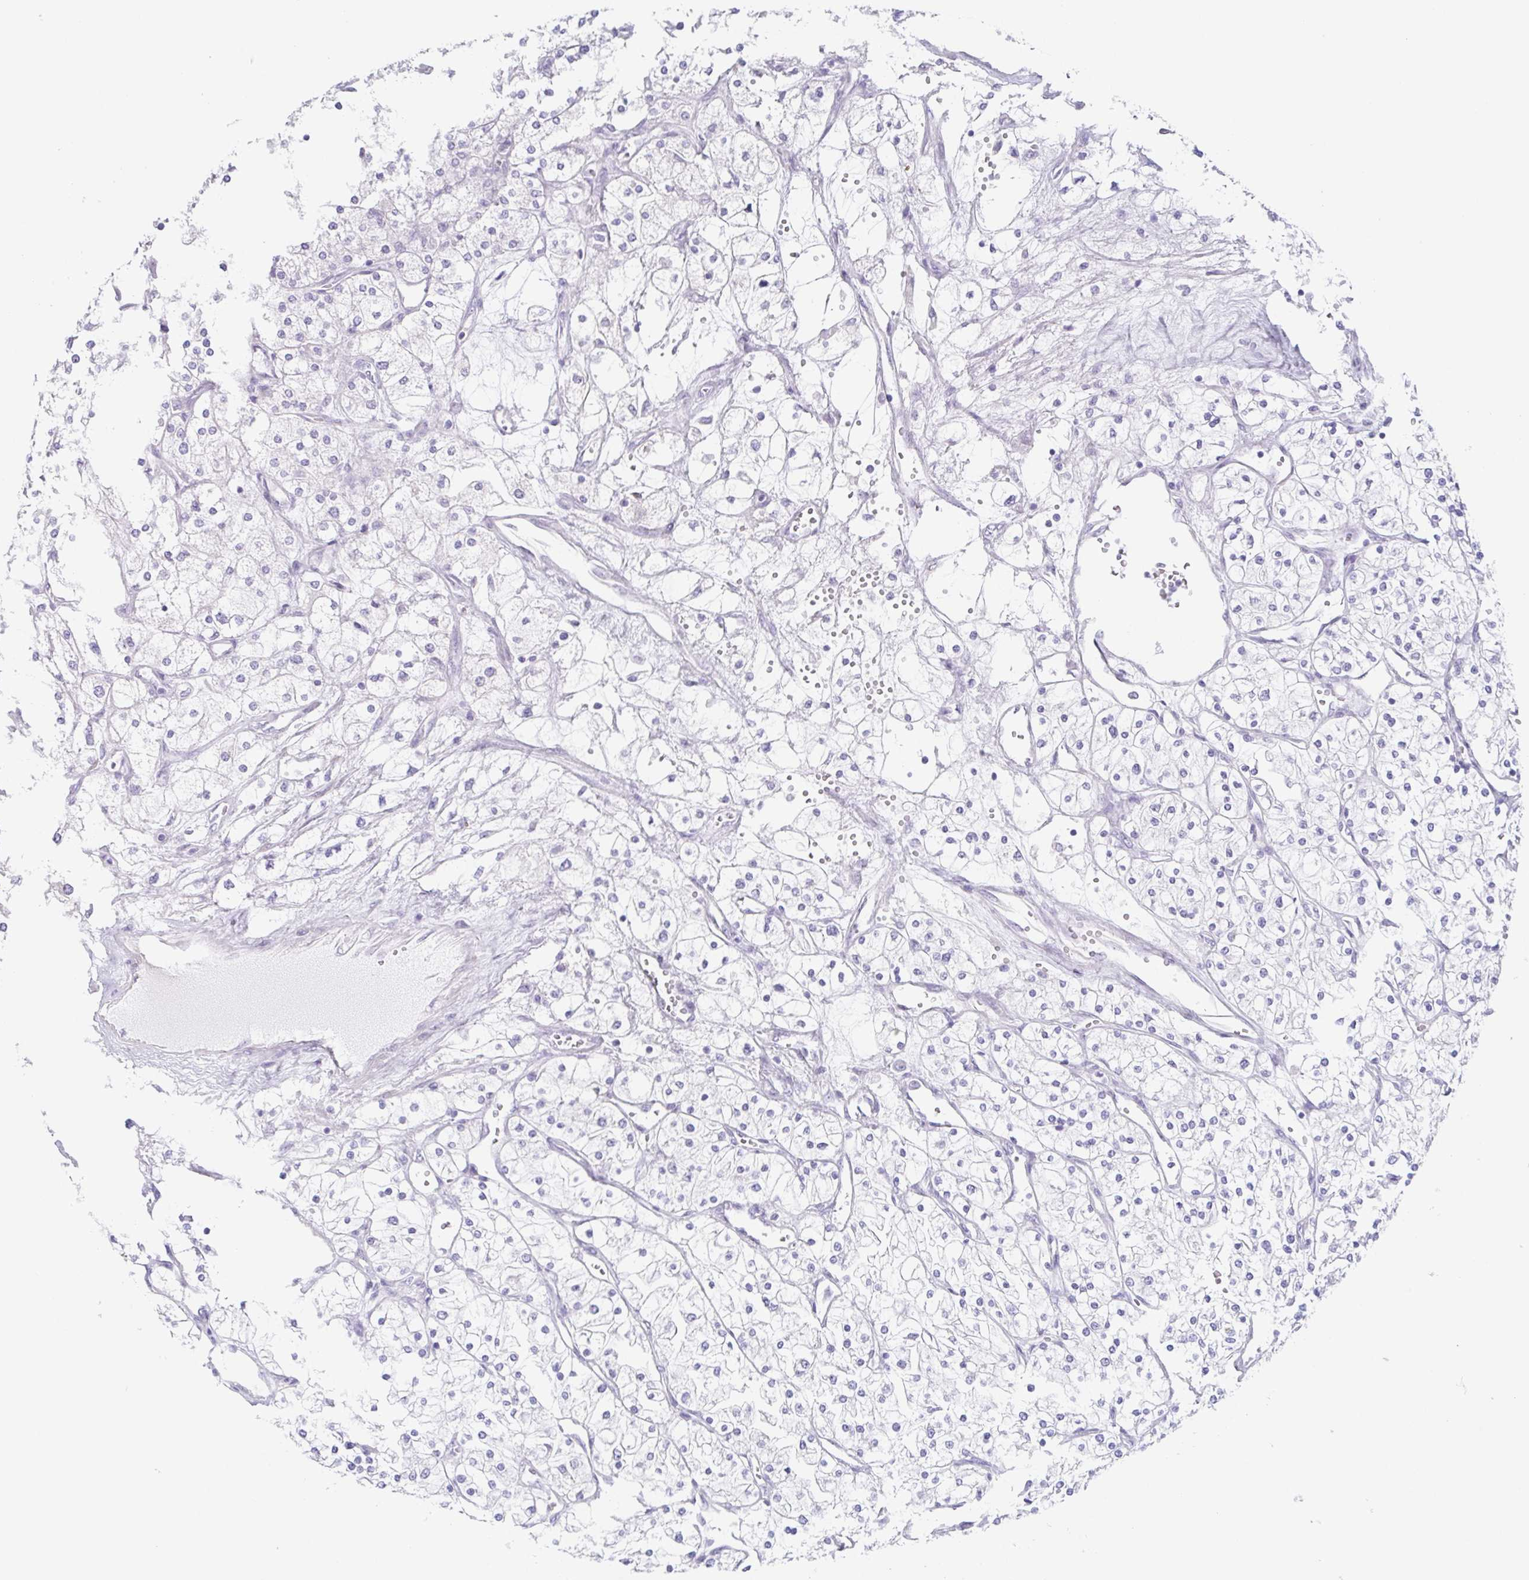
{"staining": {"intensity": "negative", "quantity": "none", "location": "none"}, "tissue": "renal cancer", "cell_type": "Tumor cells", "image_type": "cancer", "snomed": [{"axis": "morphology", "description": "Adenocarcinoma, NOS"}, {"axis": "topography", "description": "Kidney"}], "caption": "Tumor cells are negative for protein expression in human renal cancer. (DAB immunohistochemistry (IHC), high magnification).", "gene": "HDGFL1", "patient": {"sex": "male", "age": 80}}